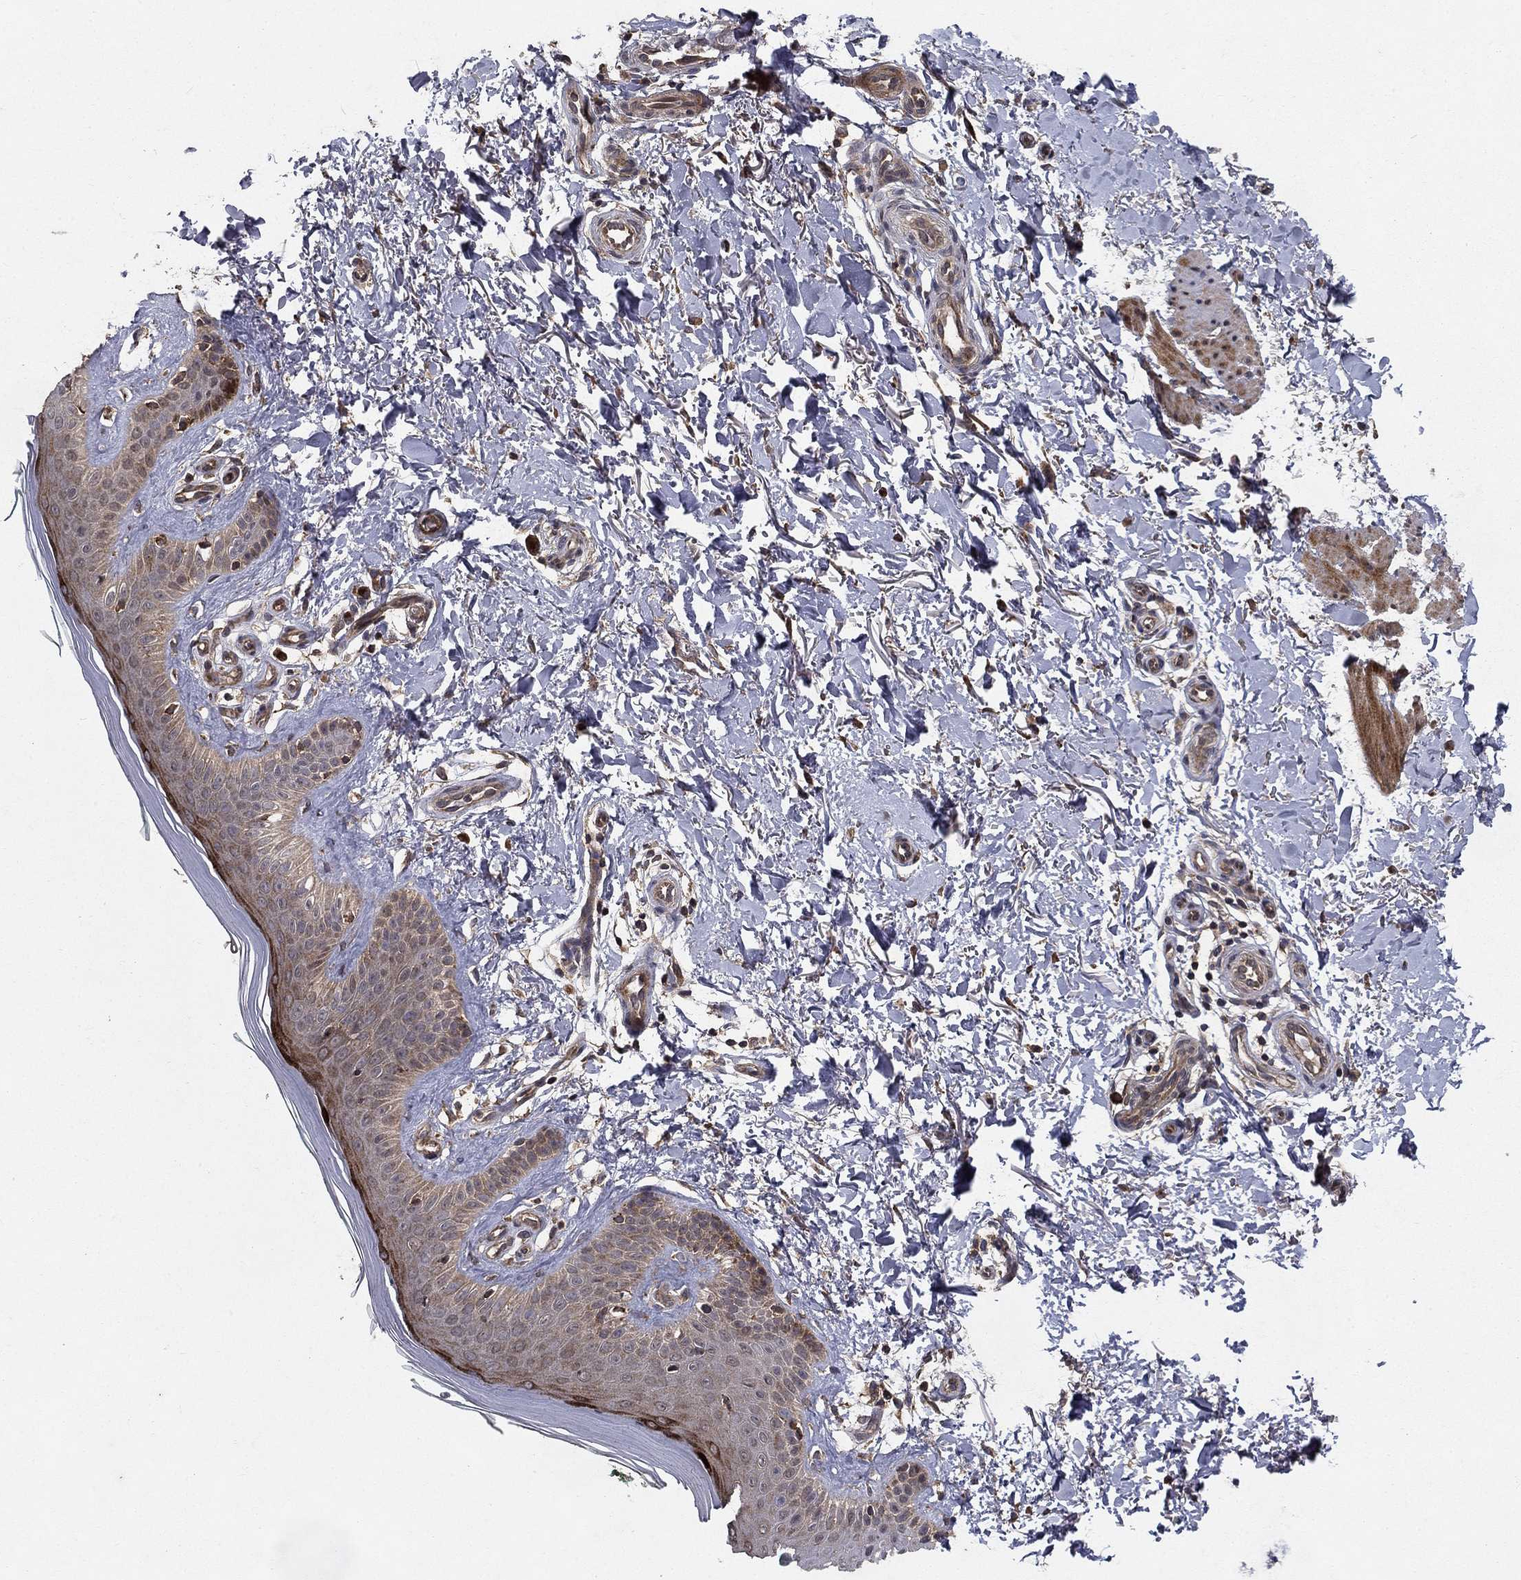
{"staining": {"intensity": "strong", "quantity": ">75%", "location": "cytoplasmic/membranous,nuclear"}, "tissue": "skin", "cell_type": "Fibroblasts", "image_type": "normal", "snomed": [{"axis": "morphology", "description": "Normal tissue, NOS"}, {"axis": "morphology", "description": "Inflammation, NOS"}, {"axis": "morphology", "description": "Fibrosis, NOS"}, {"axis": "topography", "description": "Skin"}], "caption": "Immunohistochemical staining of benign human skin demonstrates strong cytoplasmic/membranous,nuclear protein expression in about >75% of fibroblasts.", "gene": "BABAM2", "patient": {"sex": "male", "age": 71}}